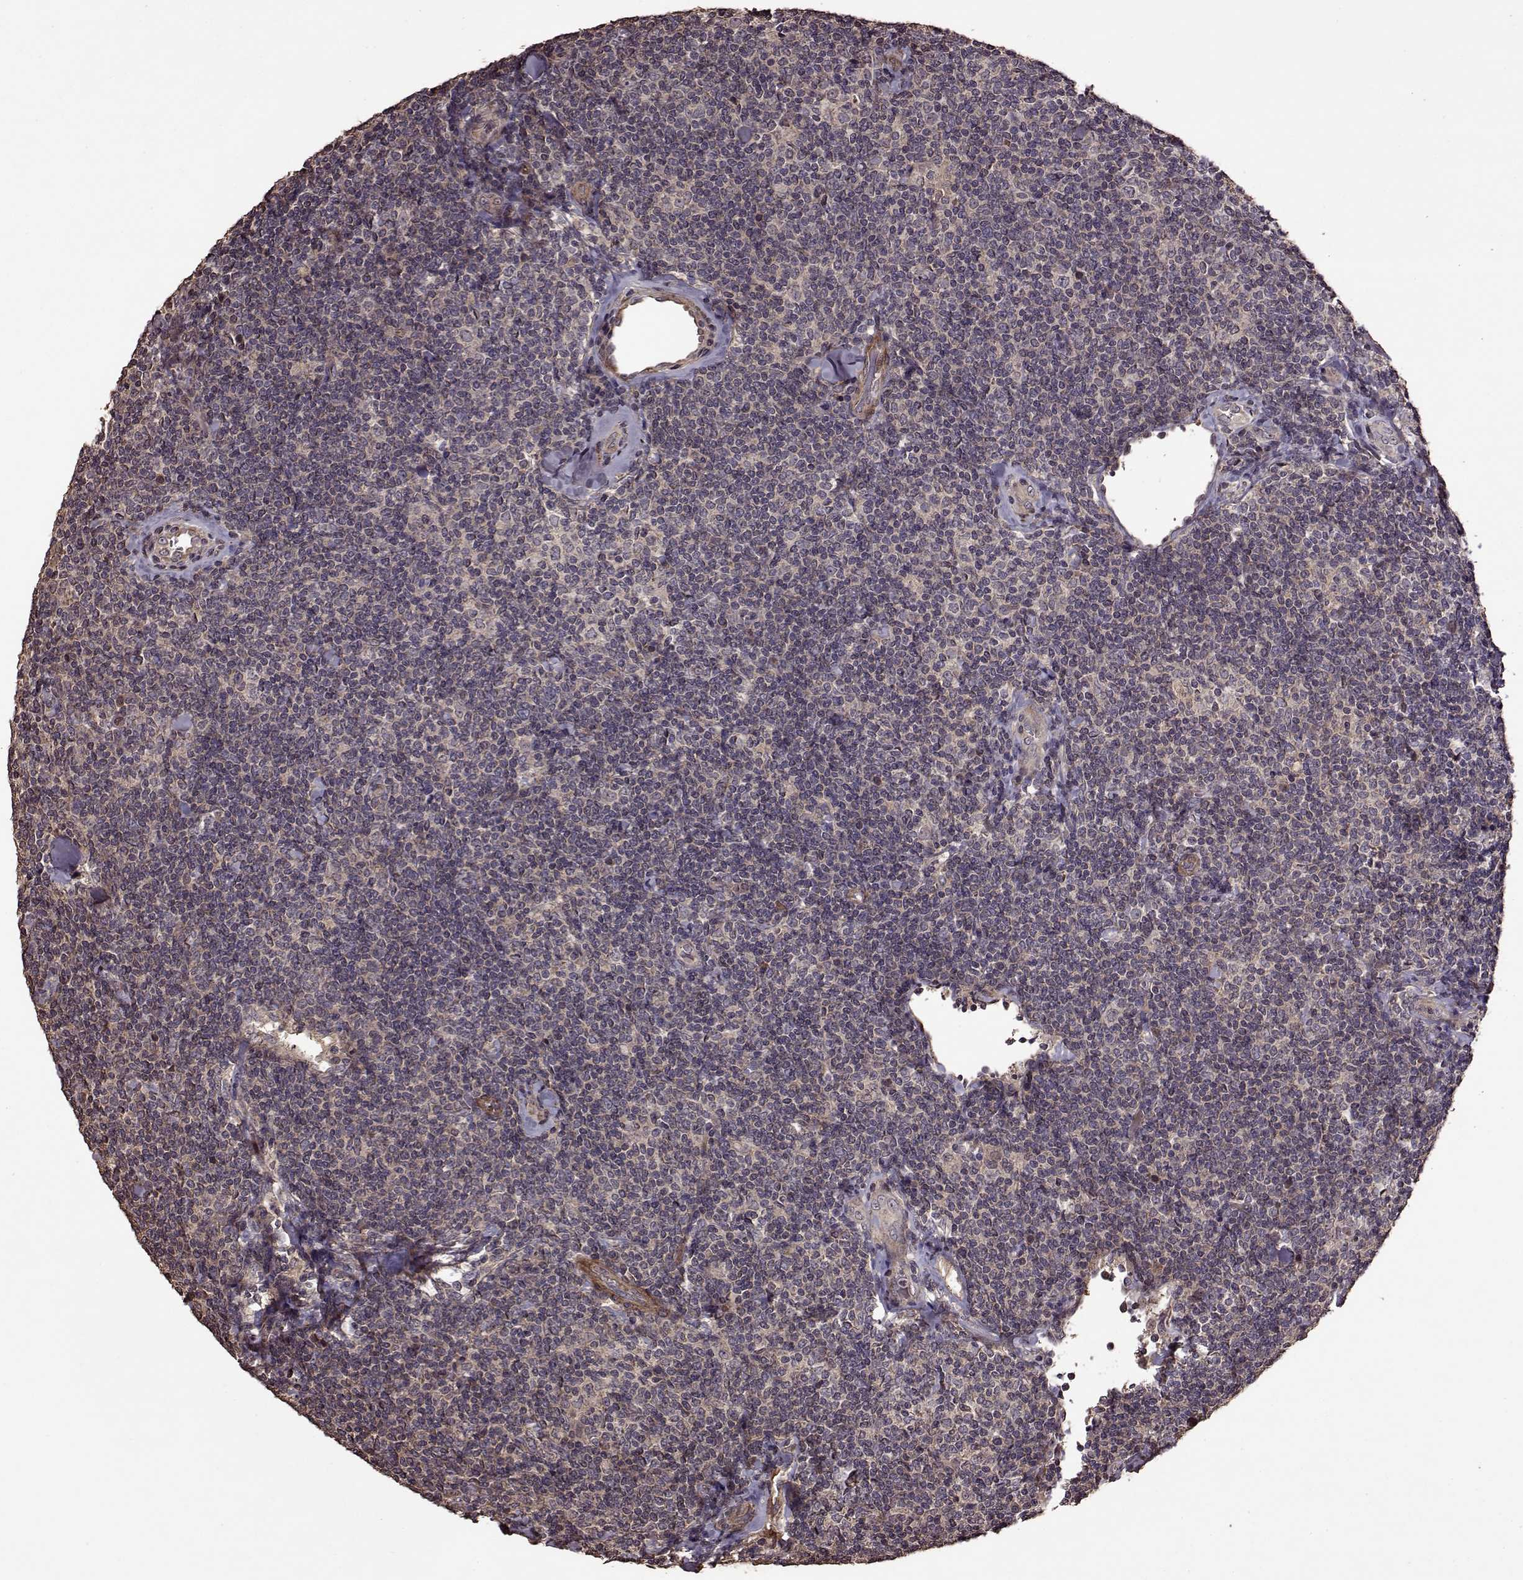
{"staining": {"intensity": "negative", "quantity": "none", "location": "none"}, "tissue": "lymphoma", "cell_type": "Tumor cells", "image_type": "cancer", "snomed": [{"axis": "morphology", "description": "Malignant lymphoma, non-Hodgkin's type, Low grade"}, {"axis": "topography", "description": "Lymph node"}], "caption": "The immunohistochemistry (IHC) photomicrograph has no significant expression in tumor cells of lymphoma tissue.", "gene": "FBXW11", "patient": {"sex": "female", "age": 56}}